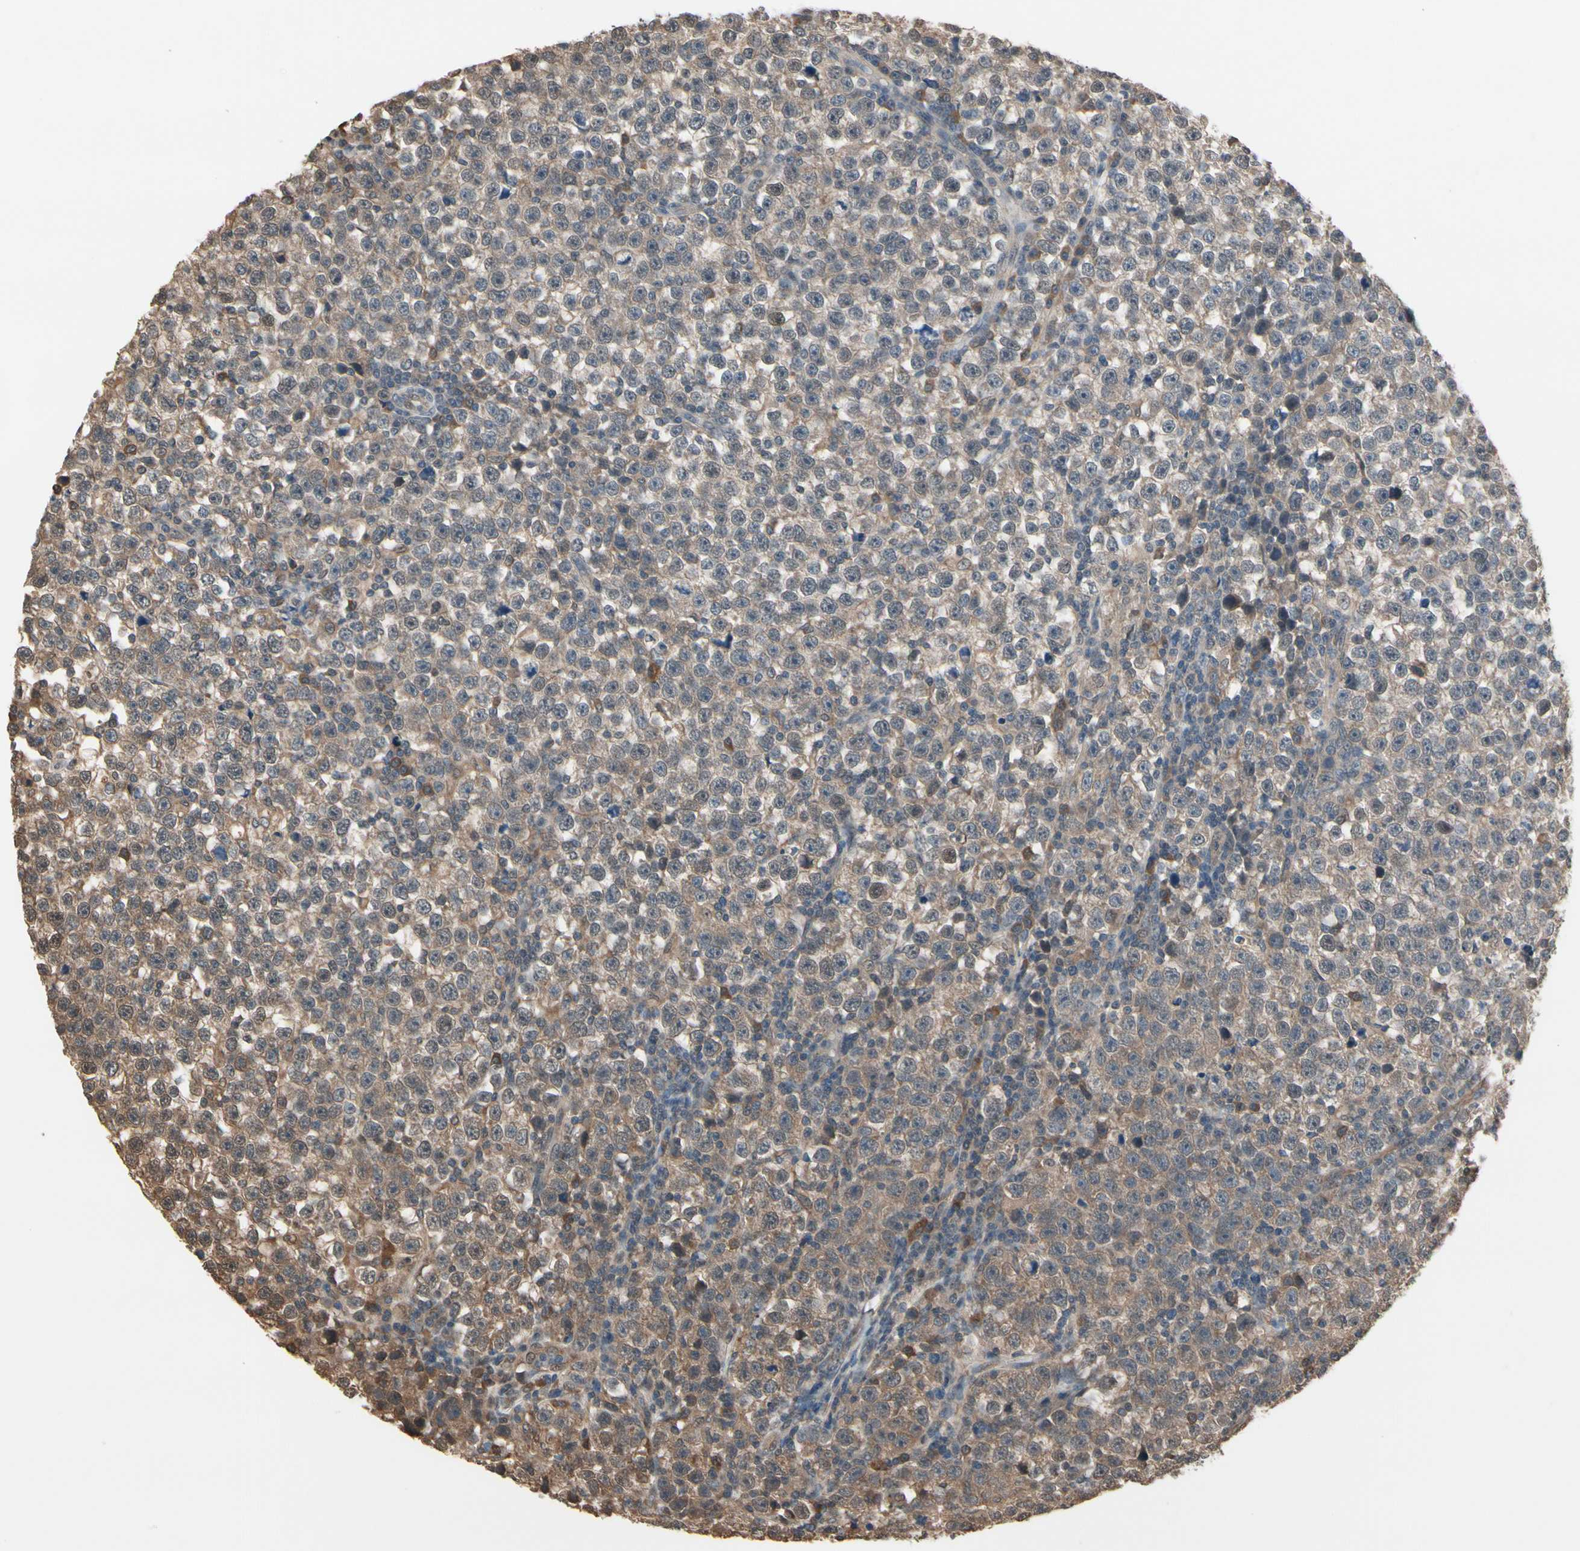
{"staining": {"intensity": "moderate", "quantity": ">75%", "location": "cytoplasmic/membranous"}, "tissue": "testis cancer", "cell_type": "Tumor cells", "image_type": "cancer", "snomed": [{"axis": "morphology", "description": "Seminoma, NOS"}, {"axis": "topography", "description": "Testis"}], "caption": "DAB immunohistochemical staining of seminoma (testis) demonstrates moderate cytoplasmic/membranous protein positivity in approximately >75% of tumor cells.", "gene": "PNPLA7", "patient": {"sex": "male", "age": 43}}